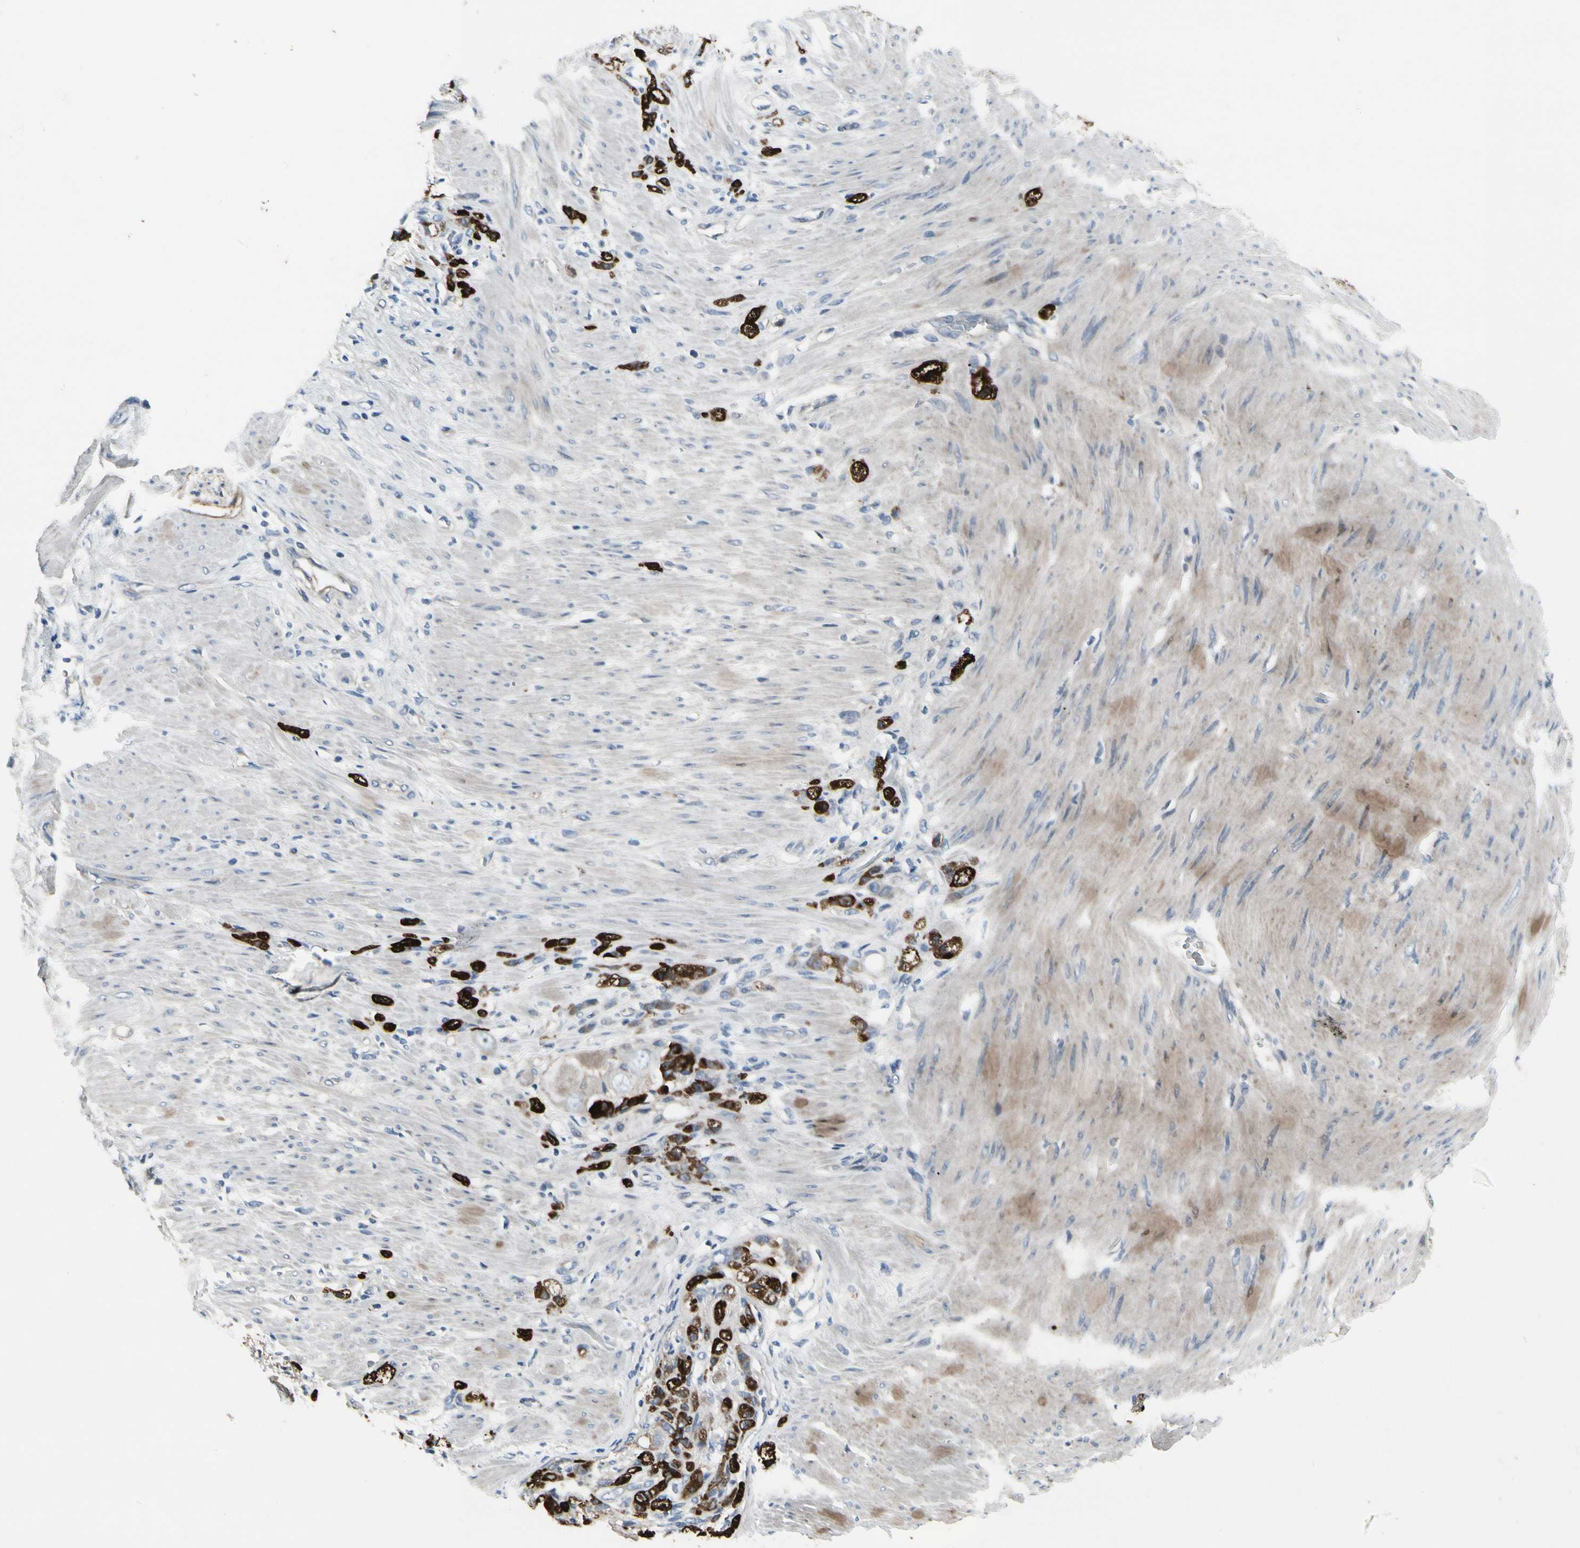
{"staining": {"intensity": "strong", "quantity": ">75%", "location": "cytoplasmic/membranous"}, "tissue": "stomach cancer", "cell_type": "Tumor cells", "image_type": "cancer", "snomed": [{"axis": "morphology", "description": "Adenocarcinoma, NOS"}, {"axis": "topography", "description": "Stomach"}], "caption": "This micrograph exhibits IHC staining of human stomach adenocarcinoma, with high strong cytoplasmic/membranous expression in approximately >75% of tumor cells.", "gene": "PIGR", "patient": {"sex": "male", "age": 82}}